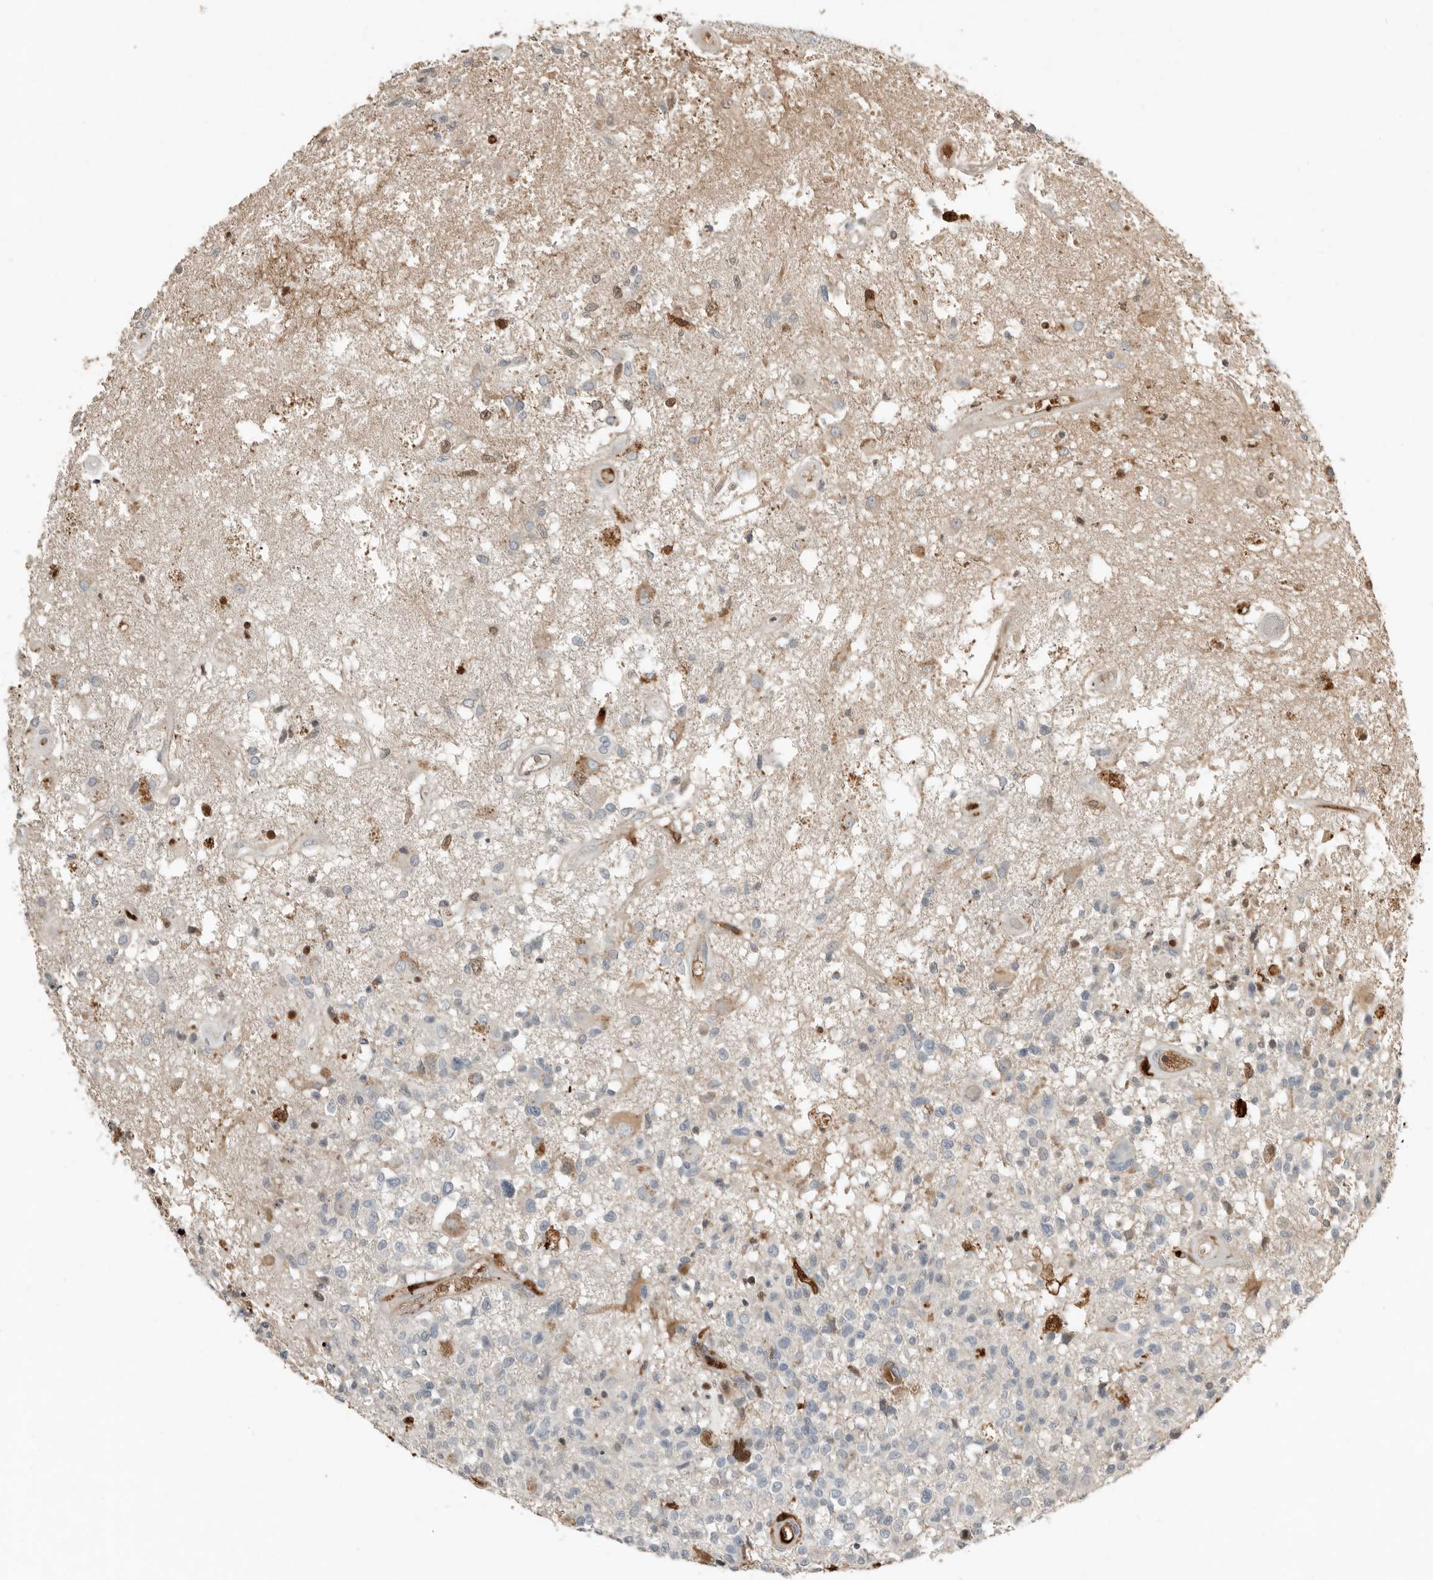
{"staining": {"intensity": "negative", "quantity": "none", "location": "none"}, "tissue": "glioma", "cell_type": "Tumor cells", "image_type": "cancer", "snomed": [{"axis": "morphology", "description": "Glioma, malignant, High grade"}, {"axis": "morphology", "description": "Glioblastoma, NOS"}, {"axis": "topography", "description": "Brain"}], "caption": "Tumor cells are negative for brown protein staining in glioma.", "gene": "KLHL38", "patient": {"sex": "male", "age": 60}}